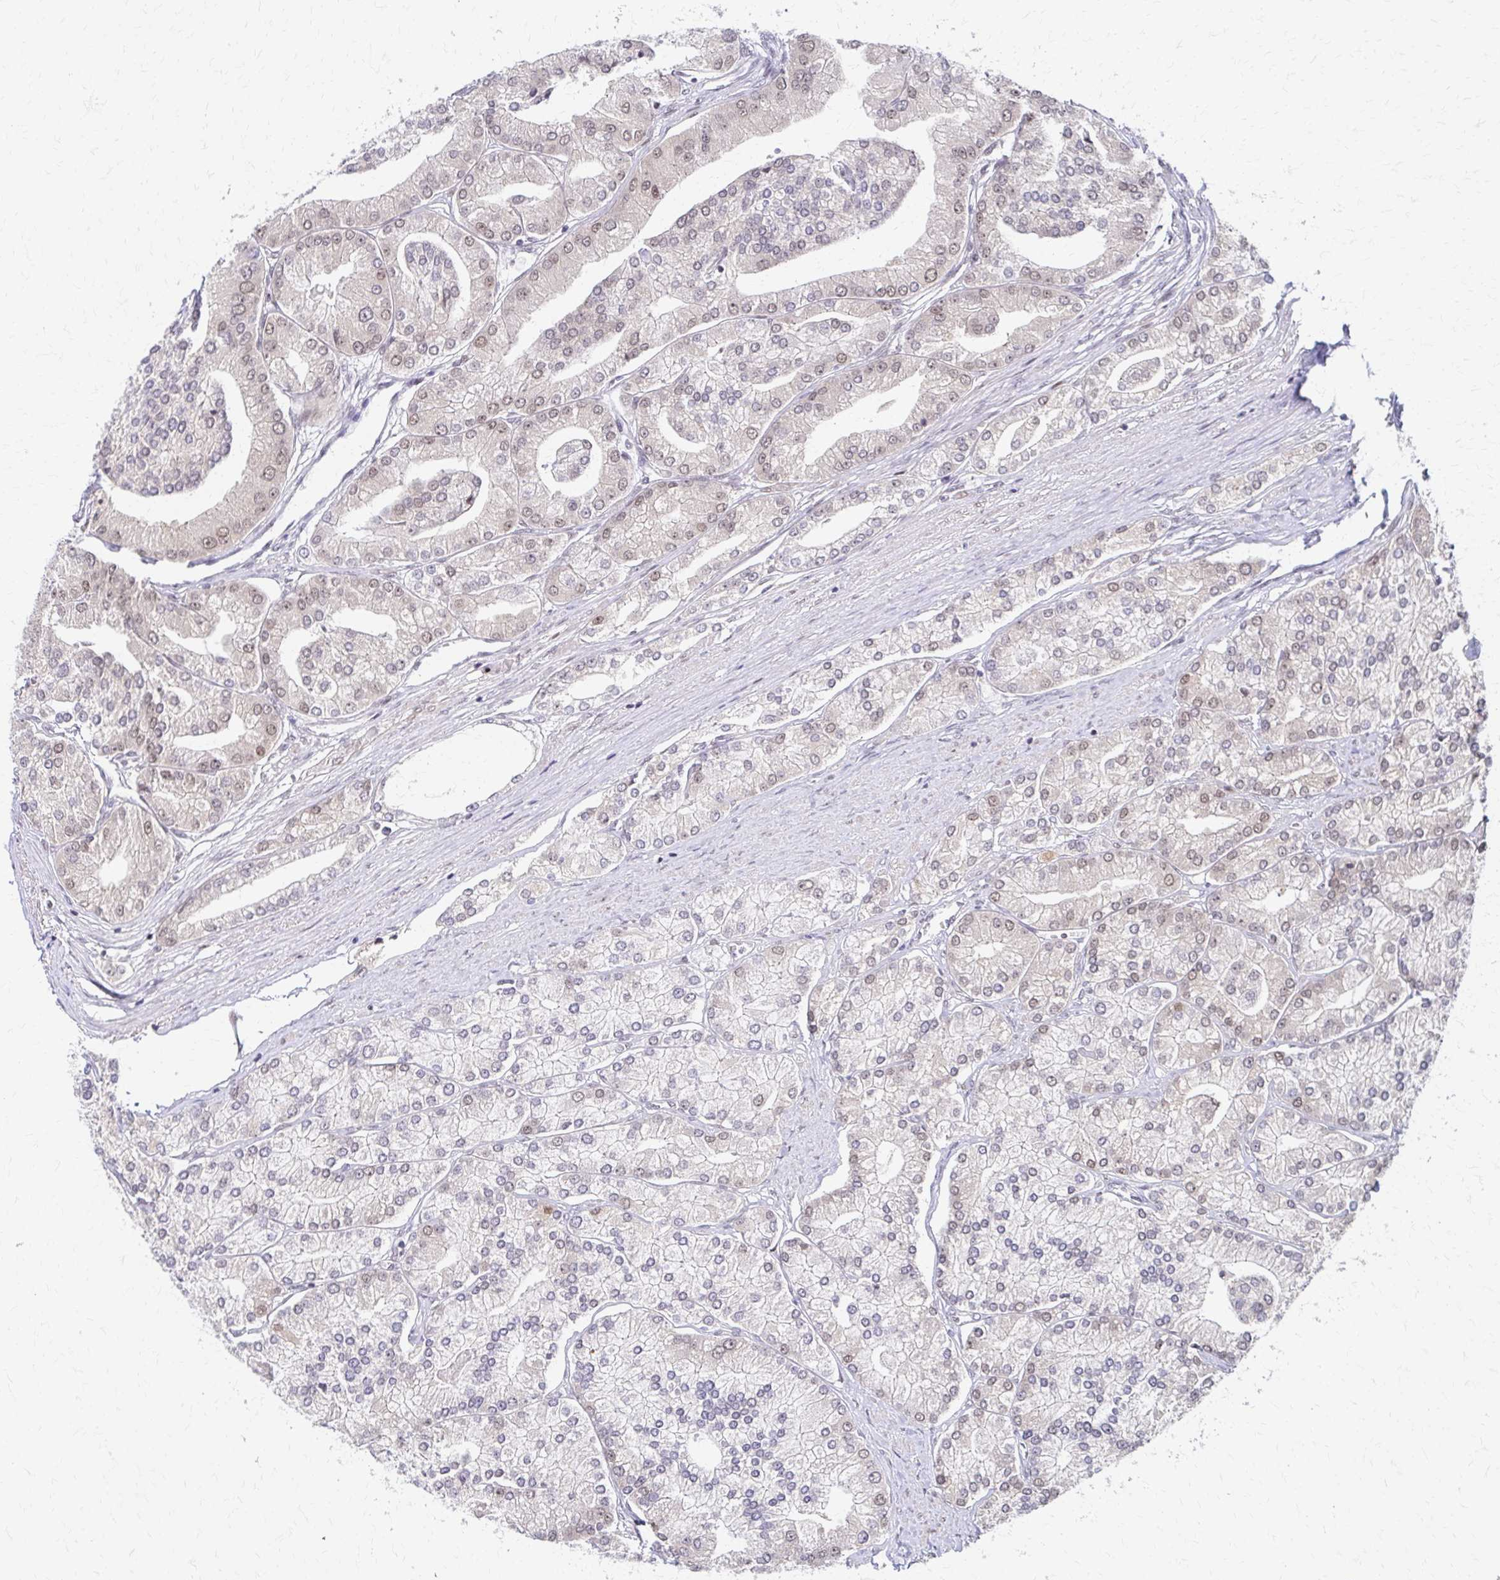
{"staining": {"intensity": "weak", "quantity": "25%-75%", "location": "nuclear"}, "tissue": "prostate cancer", "cell_type": "Tumor cells", "image_type": "cancer", "snomed": [{"axis": "morphology", "description": "Adenocarcinoma, High grade"}, {"axis": "topography", "description": "Prostate"}], "caption": "Immunohistochemical staining of human prostate adenocarcinoma (high-grade) exhibits low levels of weak nuclear staining in approximately 25%-75% of tumor cells.", "gene": "PSMD7", "patient": {"sex": "male", "age": 61}}